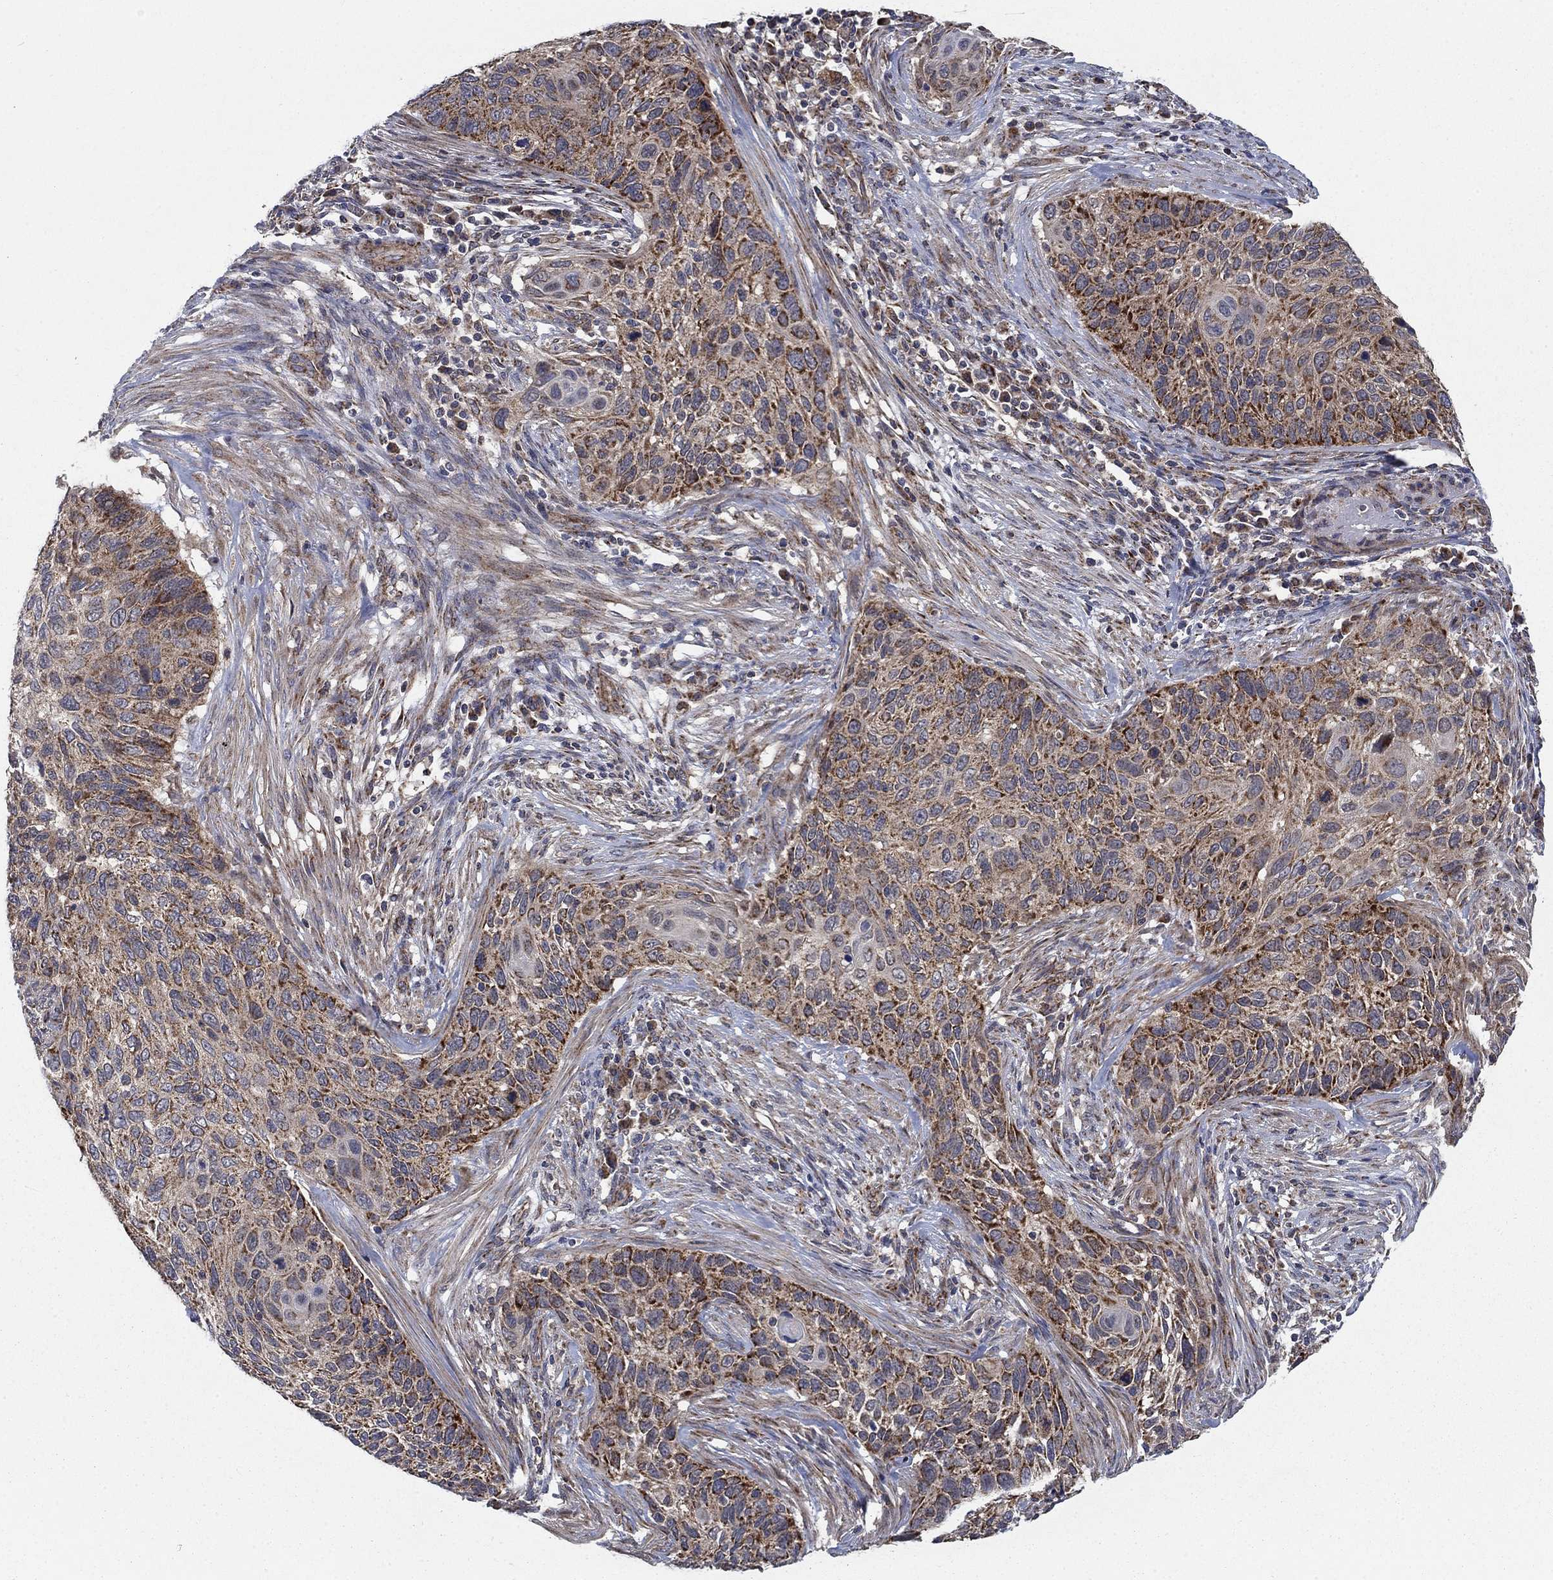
{"staining": {"intensity": "moderate", "quantity": ">75%", "location": "cytoplasmic/membranous"}, "tissue": "cervical cancer", "cell_type": "Tumor cells", "image_type": "cancer", "snomed": [{"axis": "morphology", "description": "Squamous cell carcinoma, NOS"}, {"axis": "topography", "description": "Cervix"}], "caption": "Brown immunohistochemical staining in squamous cell carcinoma (cervical) demonstrates moderate cytoplasmic/membranous expression in approximately >75% of tumor cells. Using DAB (3,3'-diaminobenzidine) (brown) and hematoxylin (blue) stains, captured at high magnification using brightfield microscopy.", "gene": "NME7", "patient": {"sex": "female", "age": 70}}